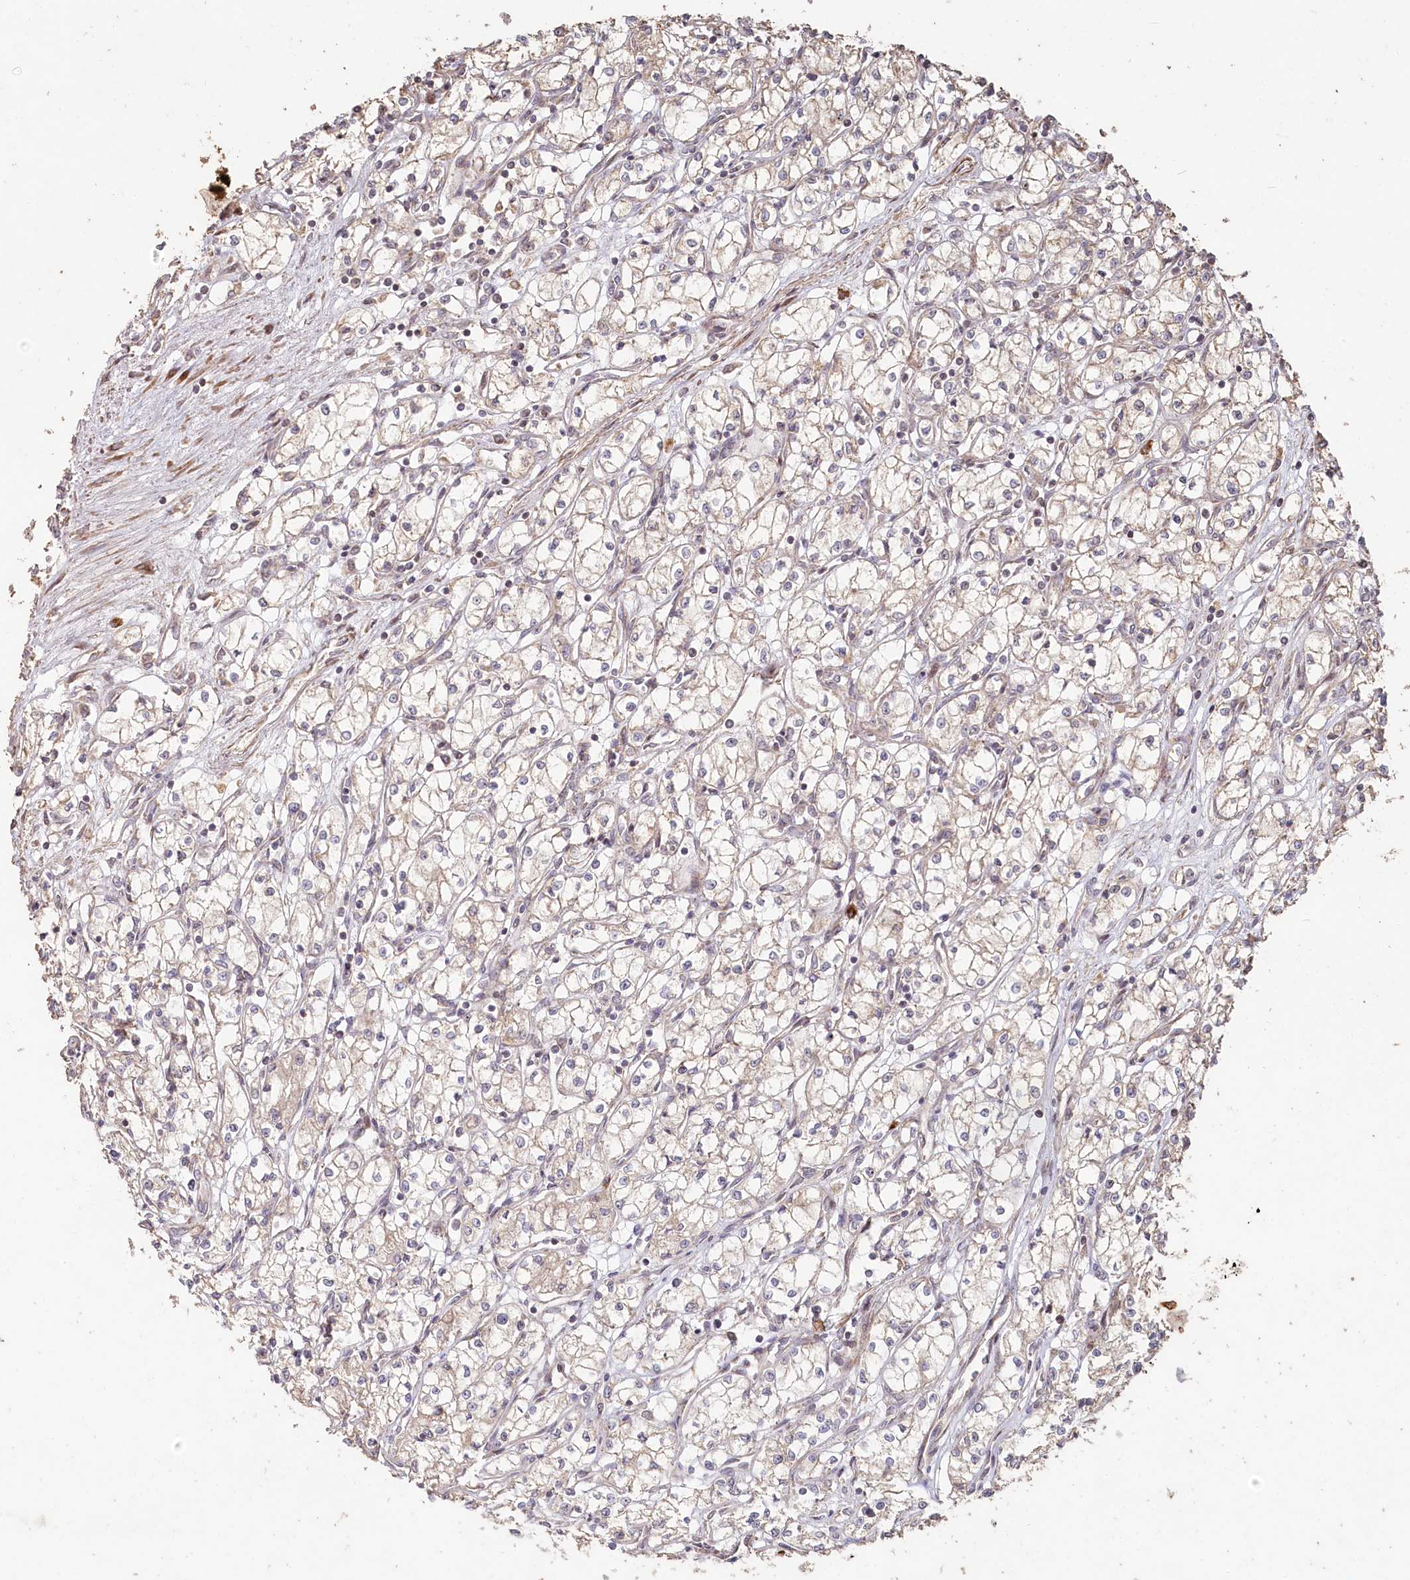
{"staining": {"intensity": "negative", "quantity": "none", "location": "none"}, "tissue": "renal cancer", "cell_type": "Tumor cells", "image_type": "cancer", "snomed": [{"axis": "morphology", "description": "Adenocarcinoma, NOS"}, {"axis": "topography", "description": "Kidney"}], "caption": "Immunohistochemistry (IHC) of human renal cancer (adenocarcinoma) demonstrates no staining in tumor cells.", "gene": "HAL", "patient": {"sex": "male", "age": 59}}